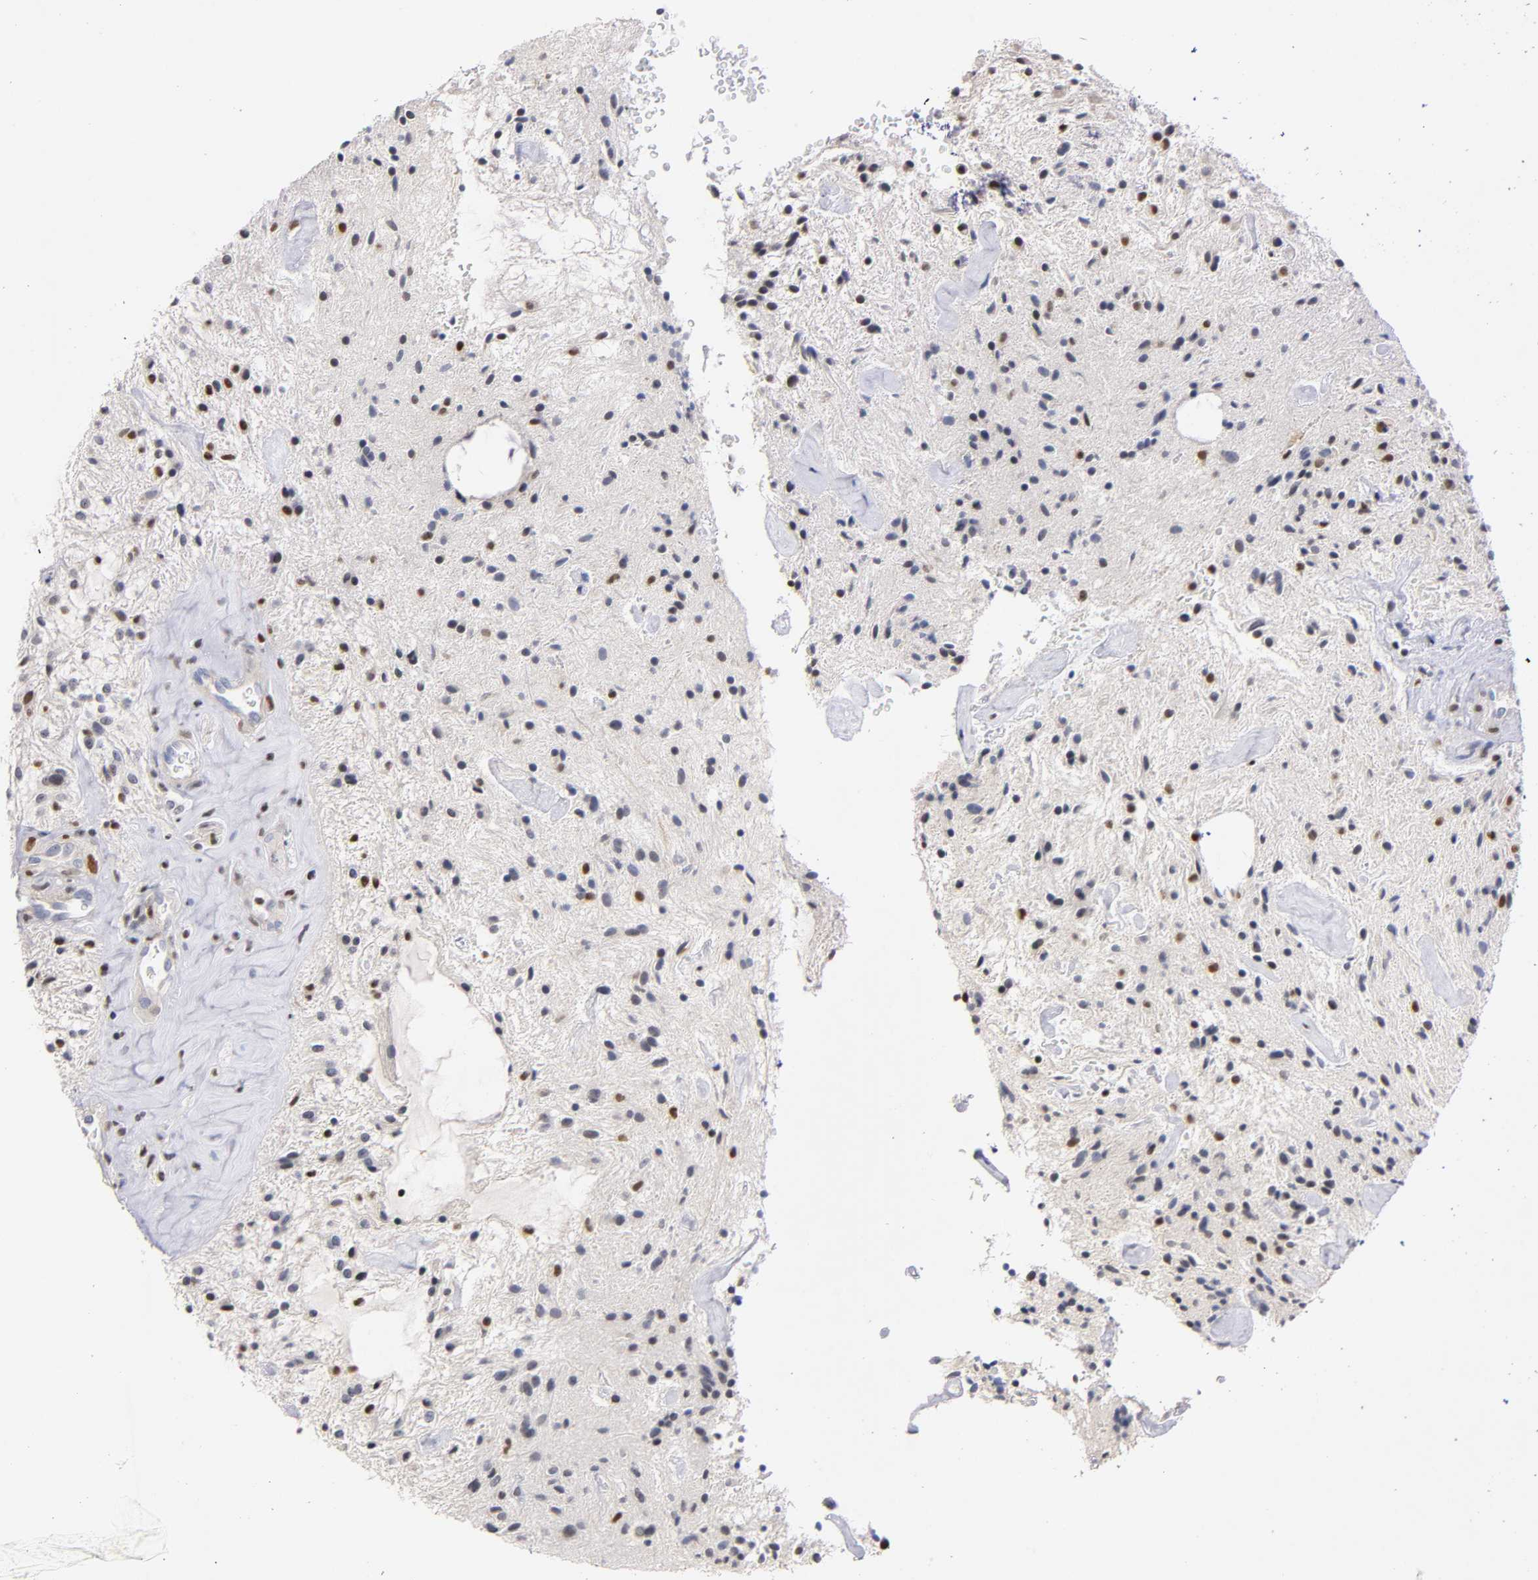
{"staining": {"intensity": "moderate", "quantity": "<25%", "location": "nuclear"}, "tissue": "glioma", "cell_type": "Tumor cells", "image_type": "cancer", "snomed": [{"axis": "morphology", "description": "Glioma, malignant, NOS"}, {"axis": "topography", "description": "Cerebellum"}], "caption": "Tumor cells exhibit moderate nuclear expression in about <25% of cells in glioma (malignant).", "gene": "RUNX1", "patient": {"sex": "female", "age": 10}}